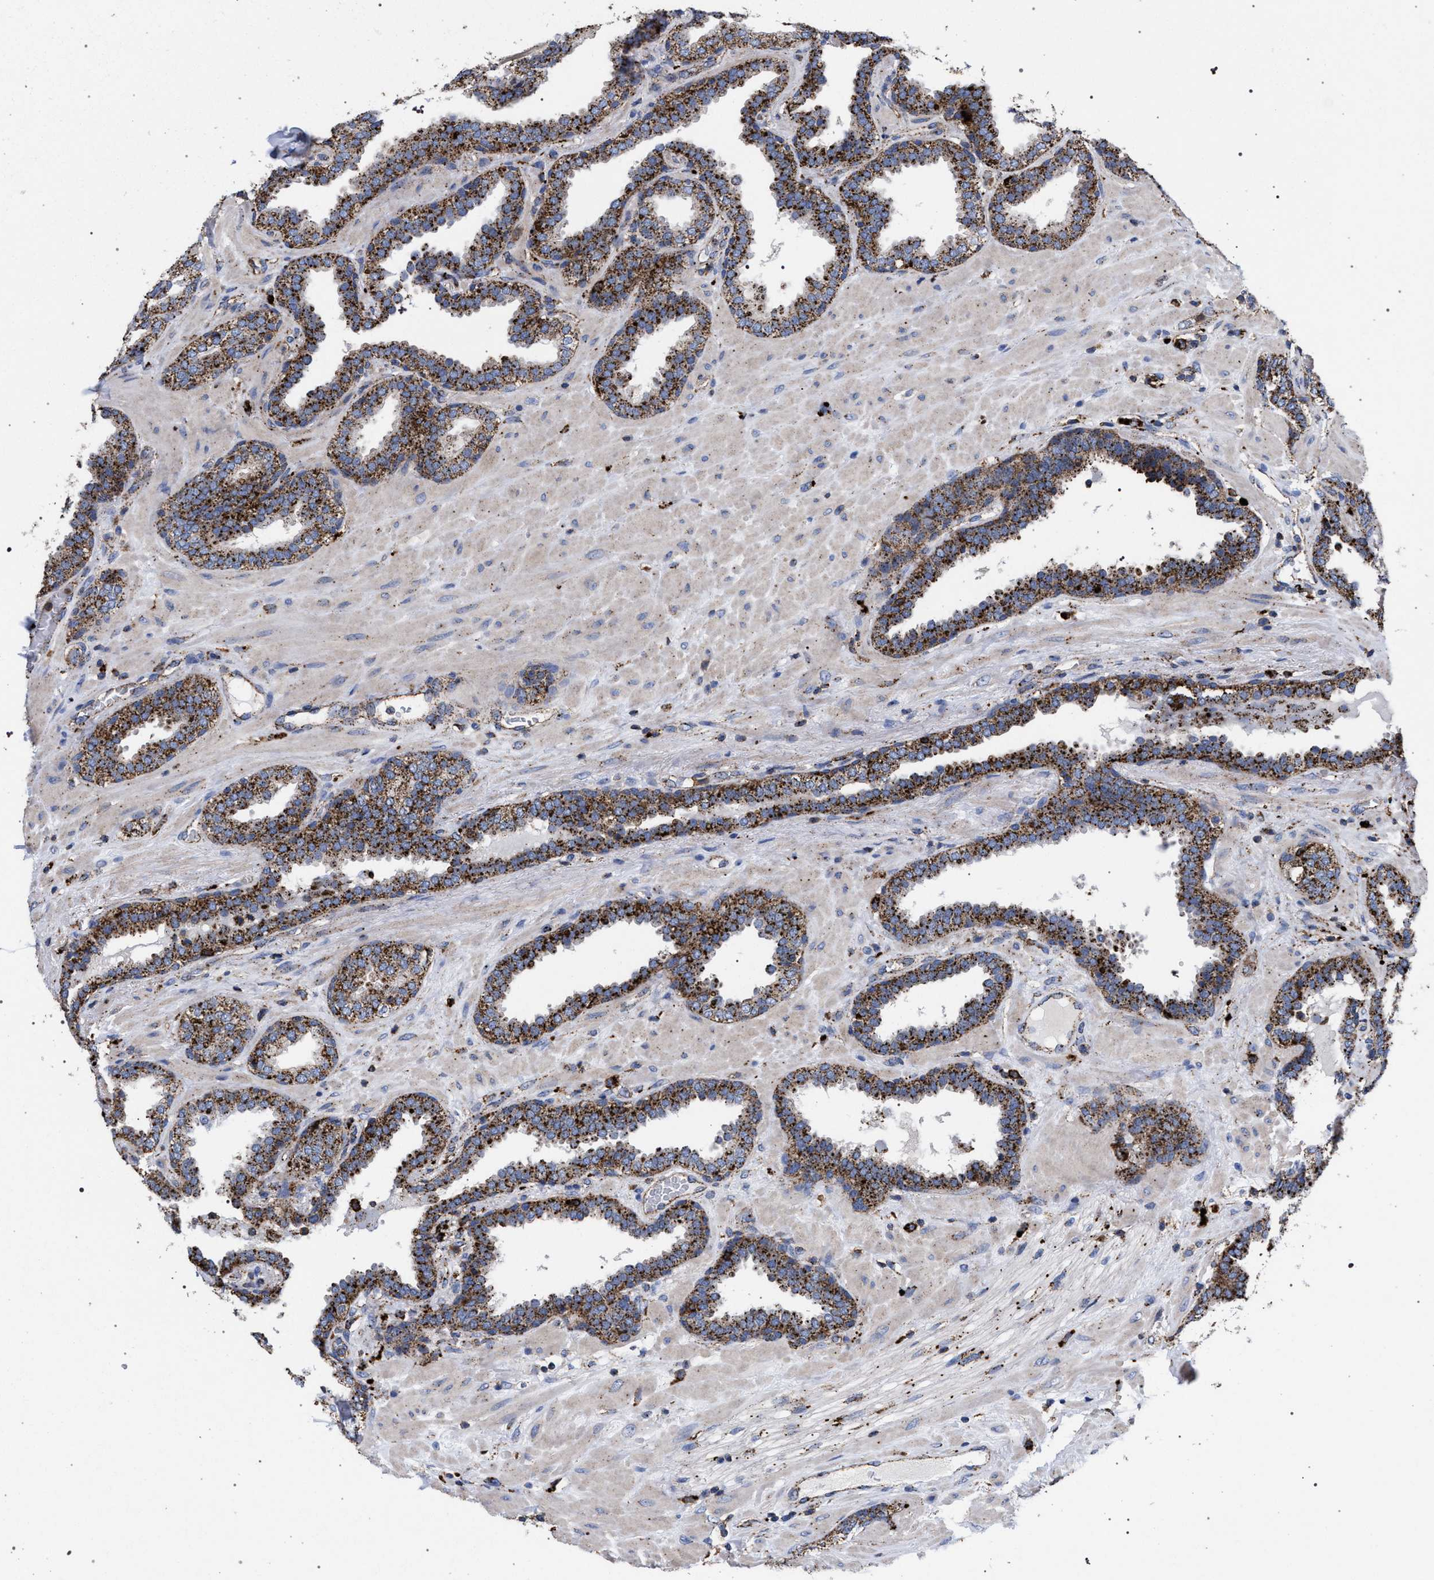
{"staining": {"intensity": "strong", "quantity": "25%-75%", "location": "cytoplasmic/membranous"}, "tissue": "prostate", "cell_type": "Glandular cells", "image_type": "normal", "snomed": [{"axis": "morphology", "description": "Normal tissue, NOS"}, {"axis": "topography", "description": "Prostate"}], "caption": "Immunohistochemistry (IHC) image of normal prostate: prostate stained using immunohistochemistry exhibits high levels of strong protein expression localized specifically in the cytoplasmic/membranous of glandular cells, appearing as a cytoplasmic/membranous brown color.", "gene": "PPT1", "patient": {"sex": "male", "age": 51}}